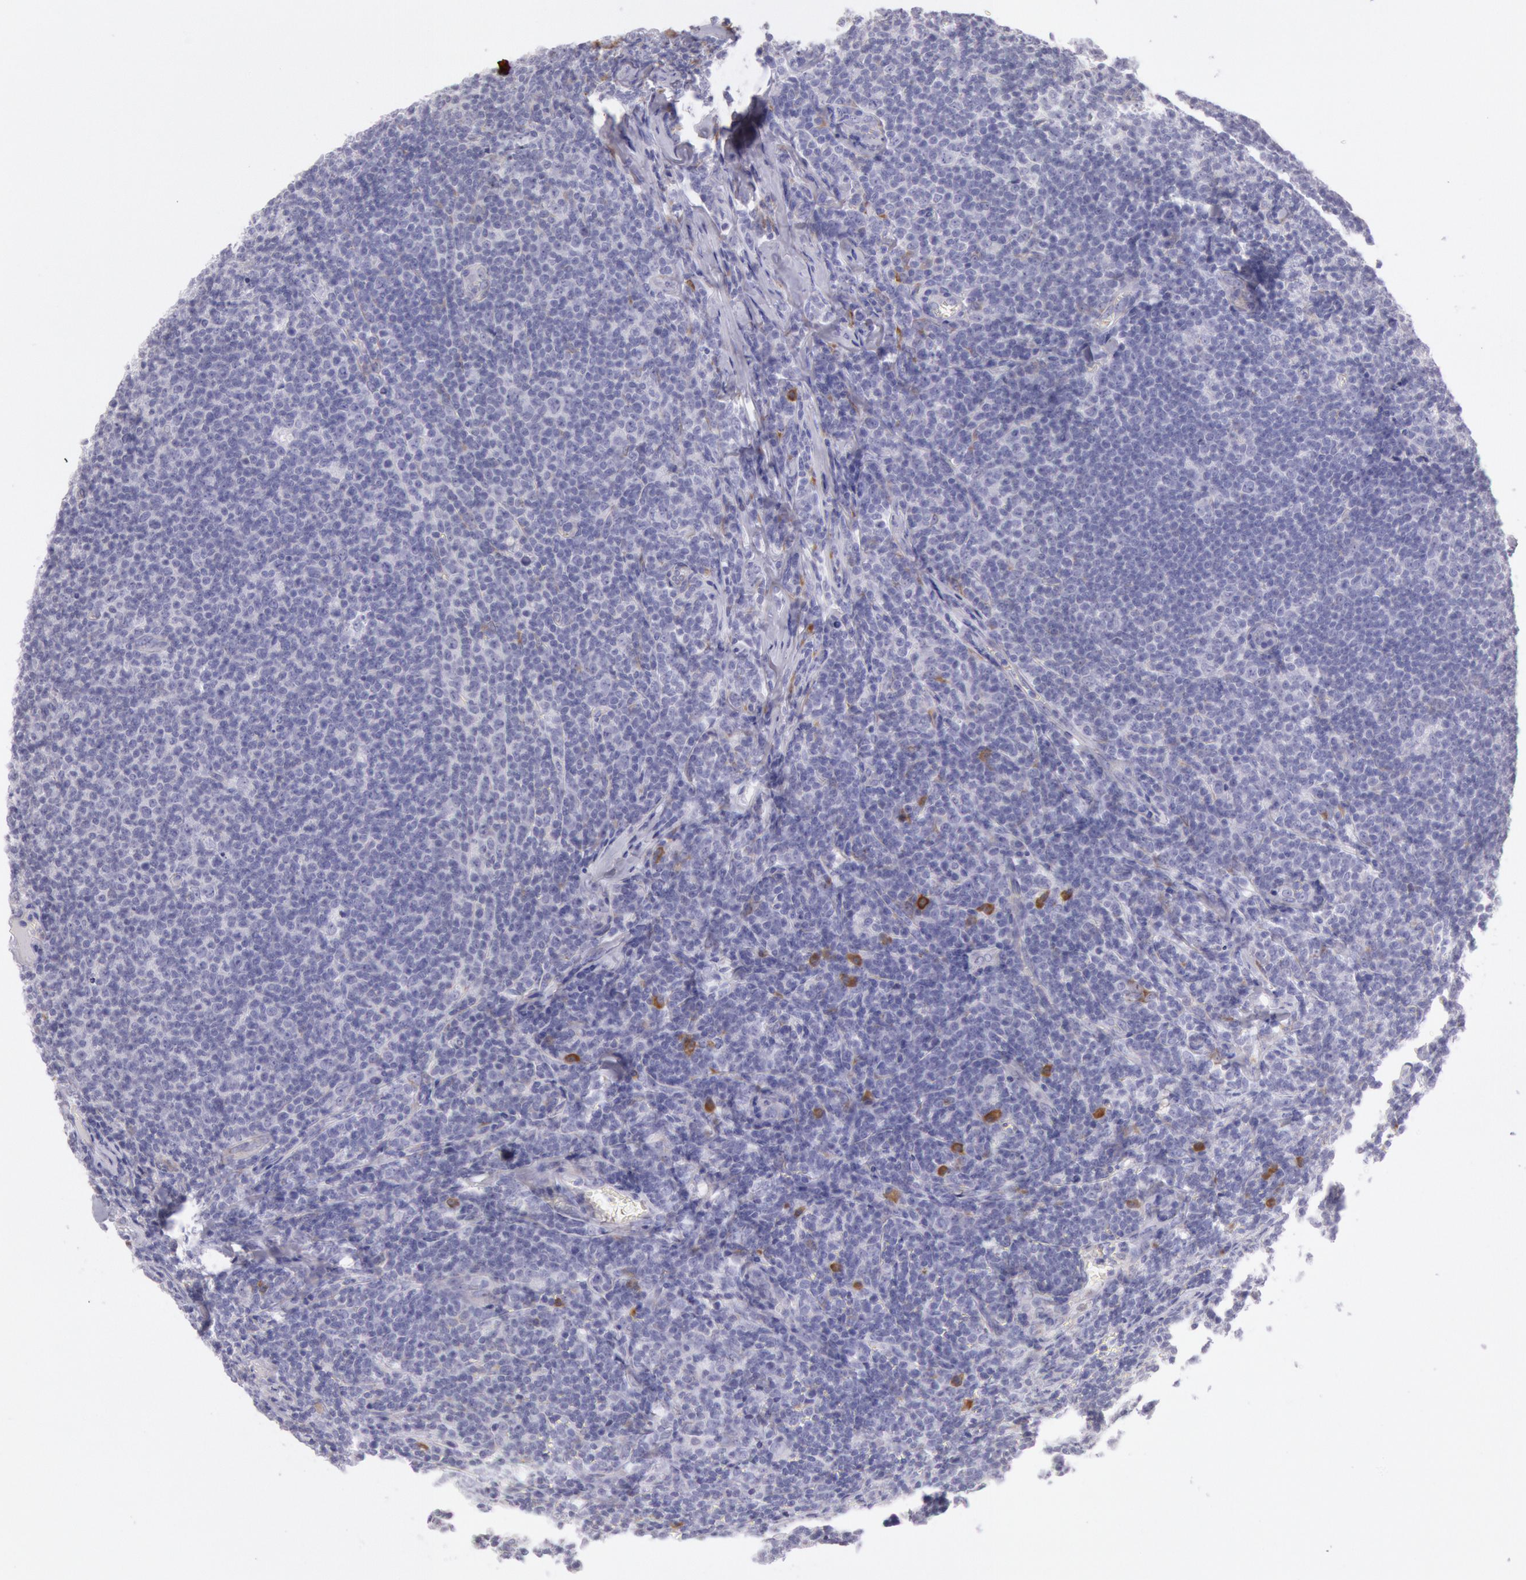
{"staining": {"intensity": "moderate", "quantity": "<25%", "location": "cytoplasmic/membranous"}, "tissue": "lymphoma", "cell_type": "Tumor cells", "image_type": "cancer", "snomed": [{"axis": "morphology", "description": "Malignant lymphoma, non-Hodgkin's type, Low grade"}, {"axis": "topography", "description": "Lymph node"}], "caption": "An IHC histopathology image of tumor tissue is shown. Protein staining in brown shows moderate cytoplasmic/membranous positivity in low-grade malignant lymphoma, non-Hodgkin's type within tumor cells.", "gene": "CIDEB", "patient": {"sex": "male", "age": 74}}